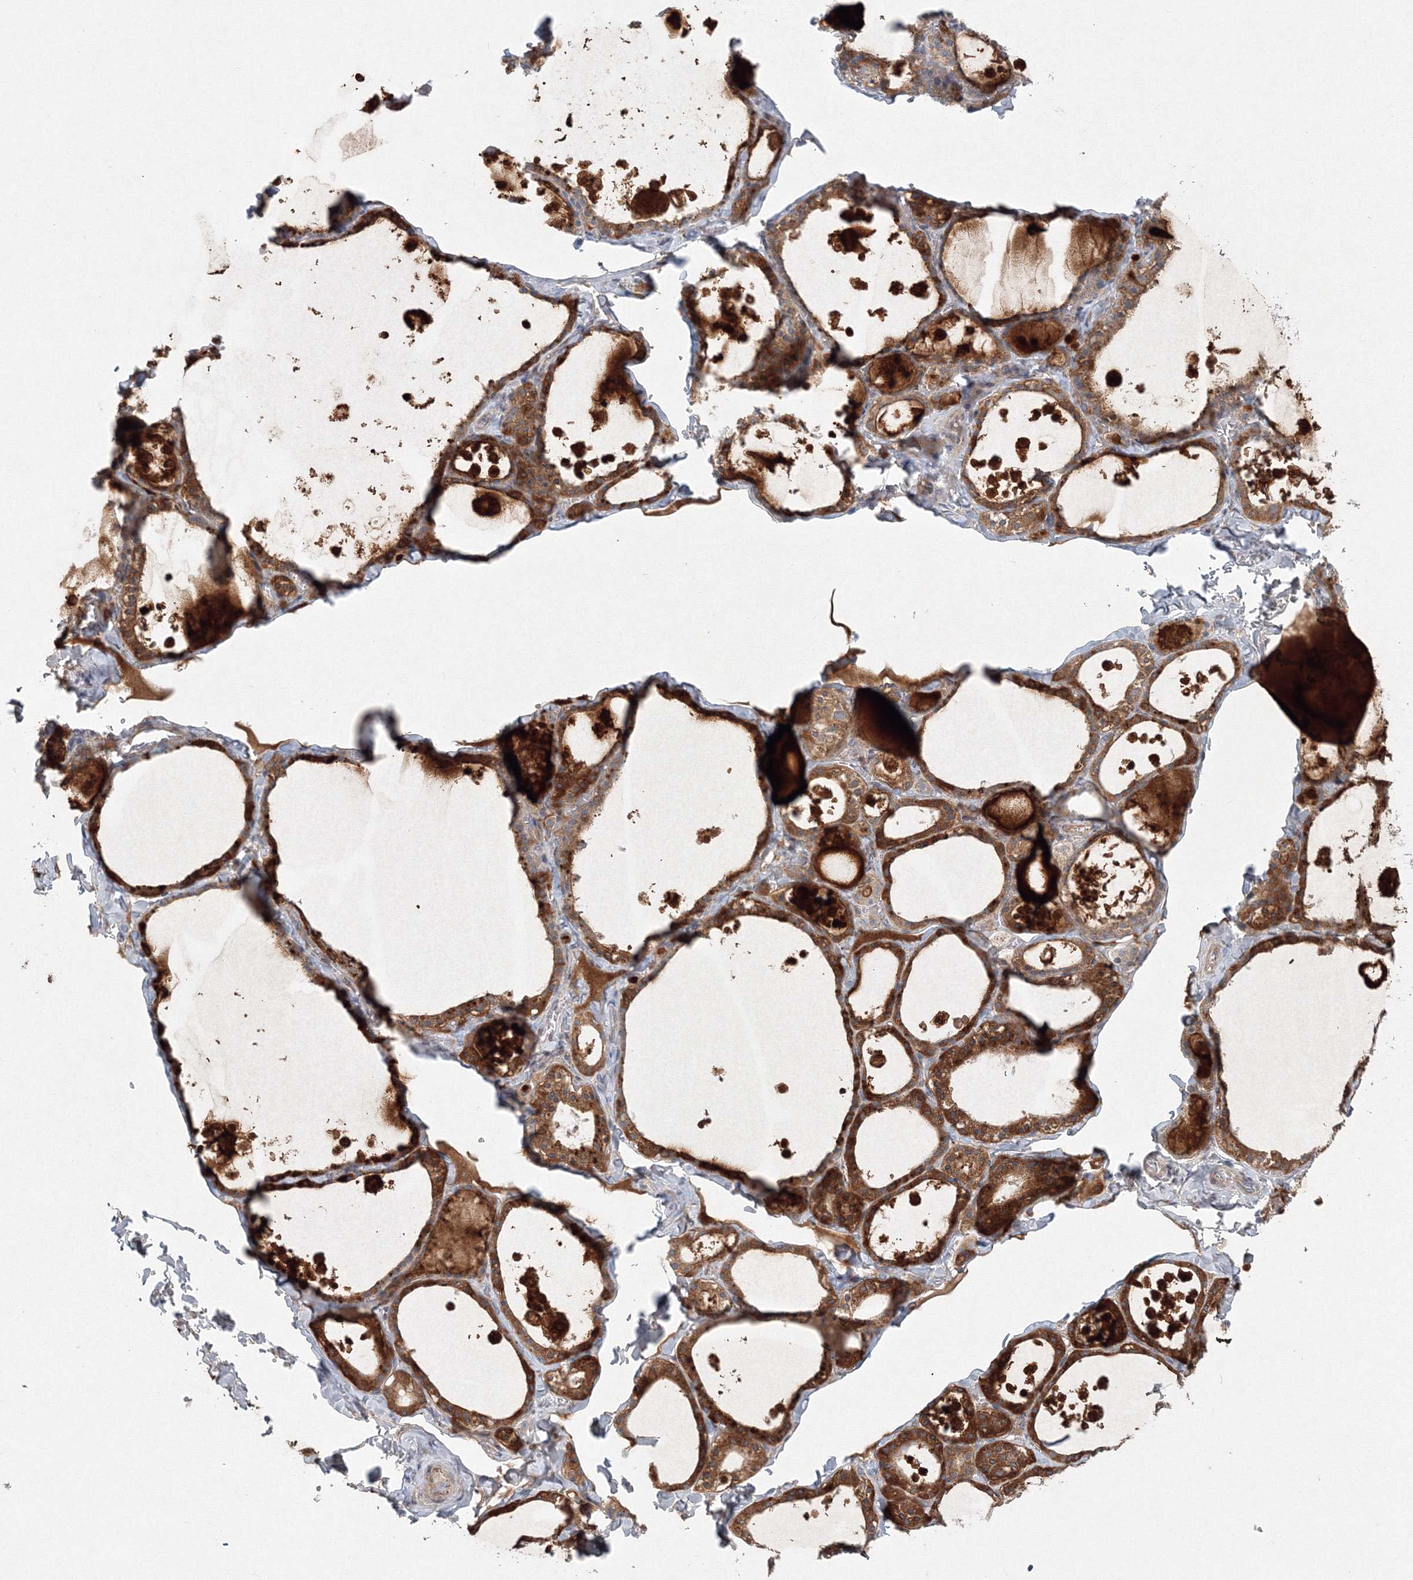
{"staining": {"intensity": "strong", "quantity": "25%-75%", "location": "cytoplasmic/membranous"}, "tissue": "thyroid gland", "cell_type": "Glandular cells", "image_type": "normal", "snomed": [{"axis": "morphology", "description": "Normal tissue, NOS"}, {"axis": "topography", "description": "Thyroid gland"}], "caption": "Thyroid gland stained with DAB (3,3'-diaminobenzidine) IHC demonstrates high levels of strong cytoplasmic/membranous positivity in approximately 25%-75% of glandular cells.", "gene": "WDR49", "patient": {"sex": "male", "age": 56}}